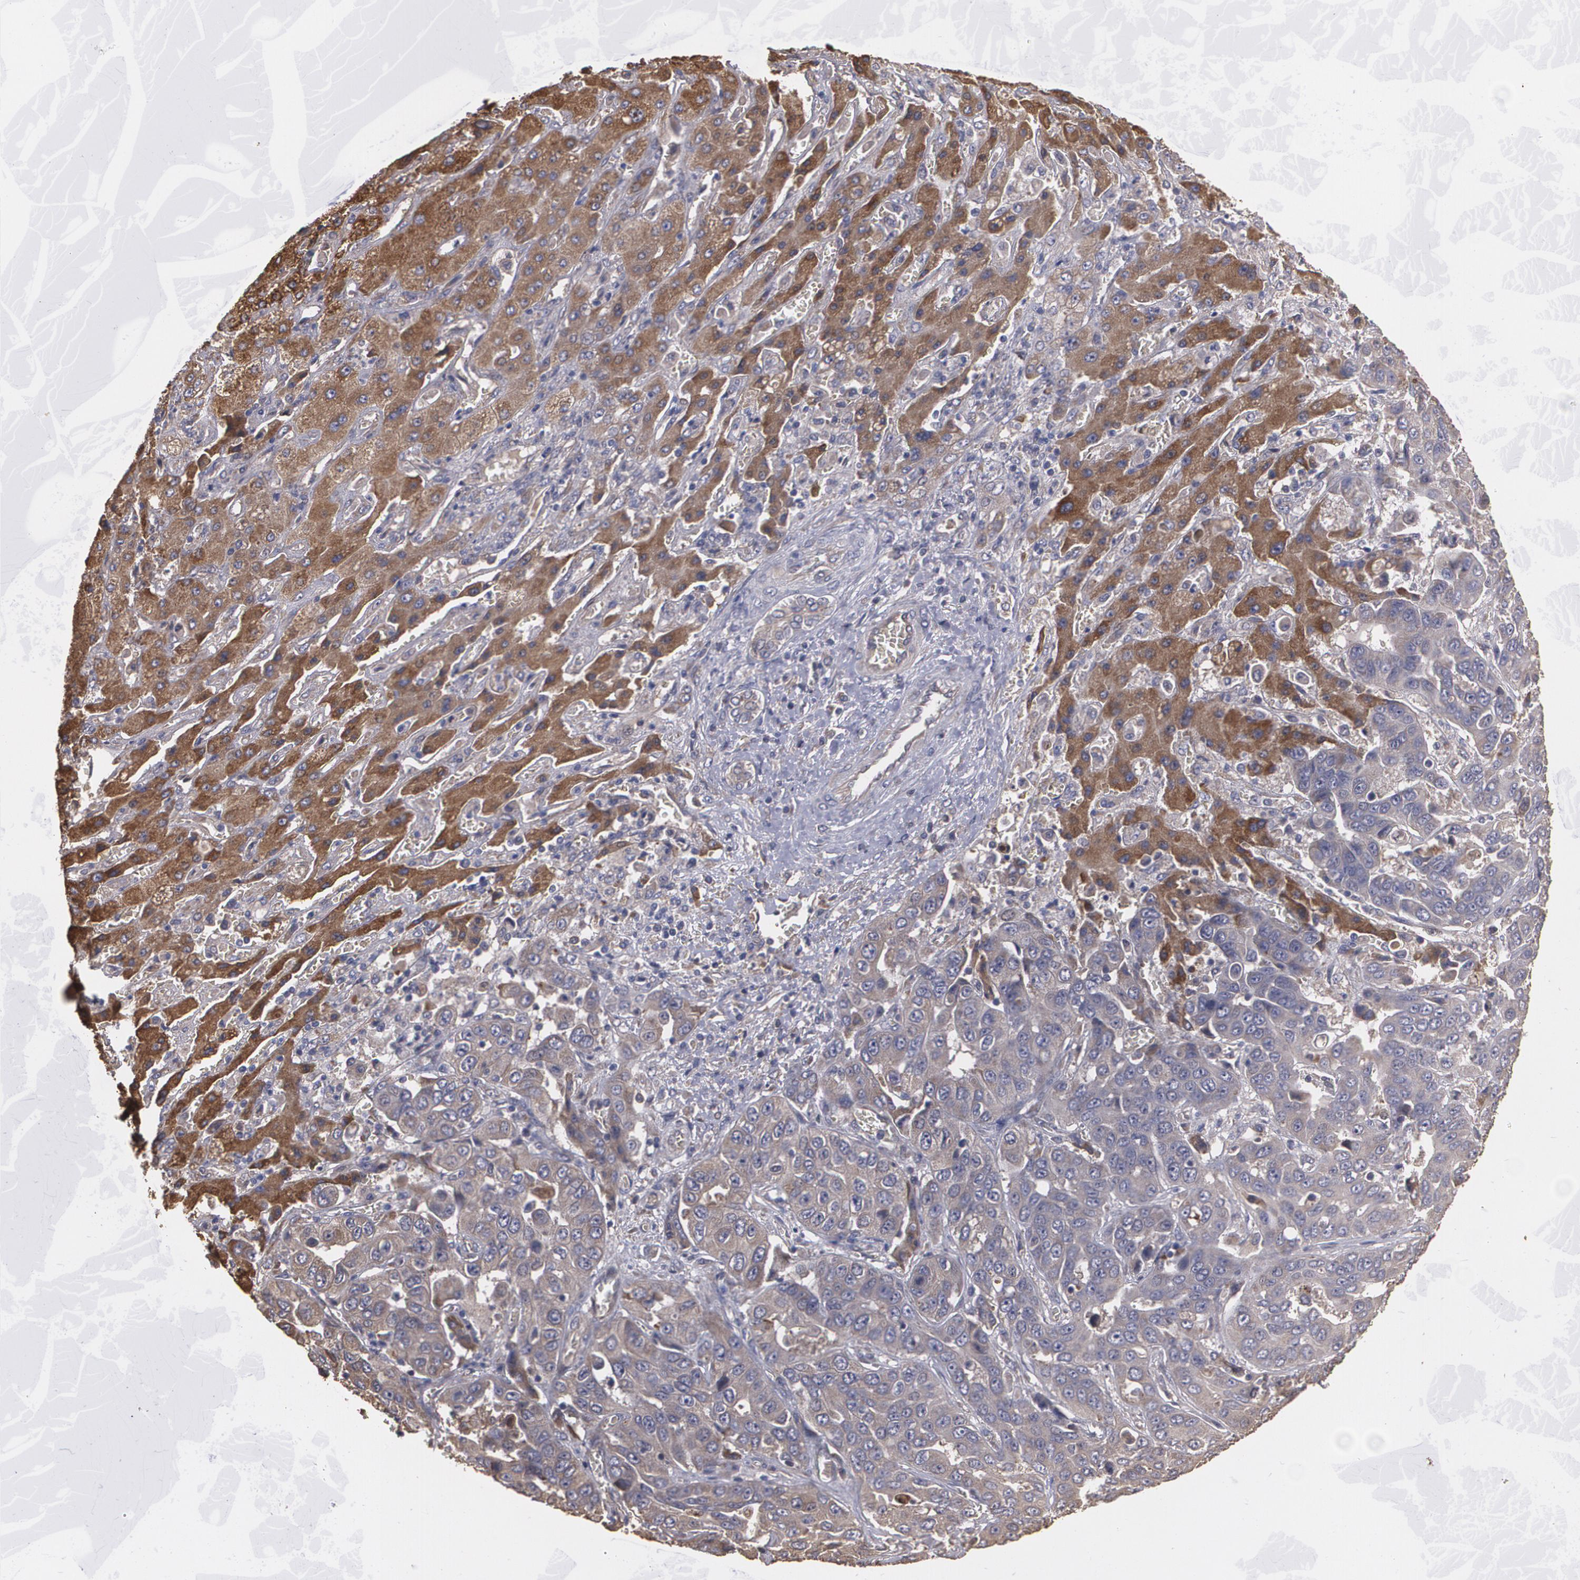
{"staining": {"intensity": "moderate", "quantity": ">75%", "location": "cytoplasmic/membranous"}, "tissue": "liver cancer", "cell_type": "Tumor cells", "image_type": "cancer", "snomed": [{"axis": "morphology", "description": "Cholangiocarcinoma"}, {"axis": "topography", "description": "Liver"}], "caption": "Protein expression analysis of human liver cholangiocarcinoma reveals moderate cytoplasmic/membranous positivity in about >75% of tumor cells. (Brightfield microscopy of DAB IHC at high magnification).", "gene": "PON1", "patient": {"sex": "female", "age": 52}}